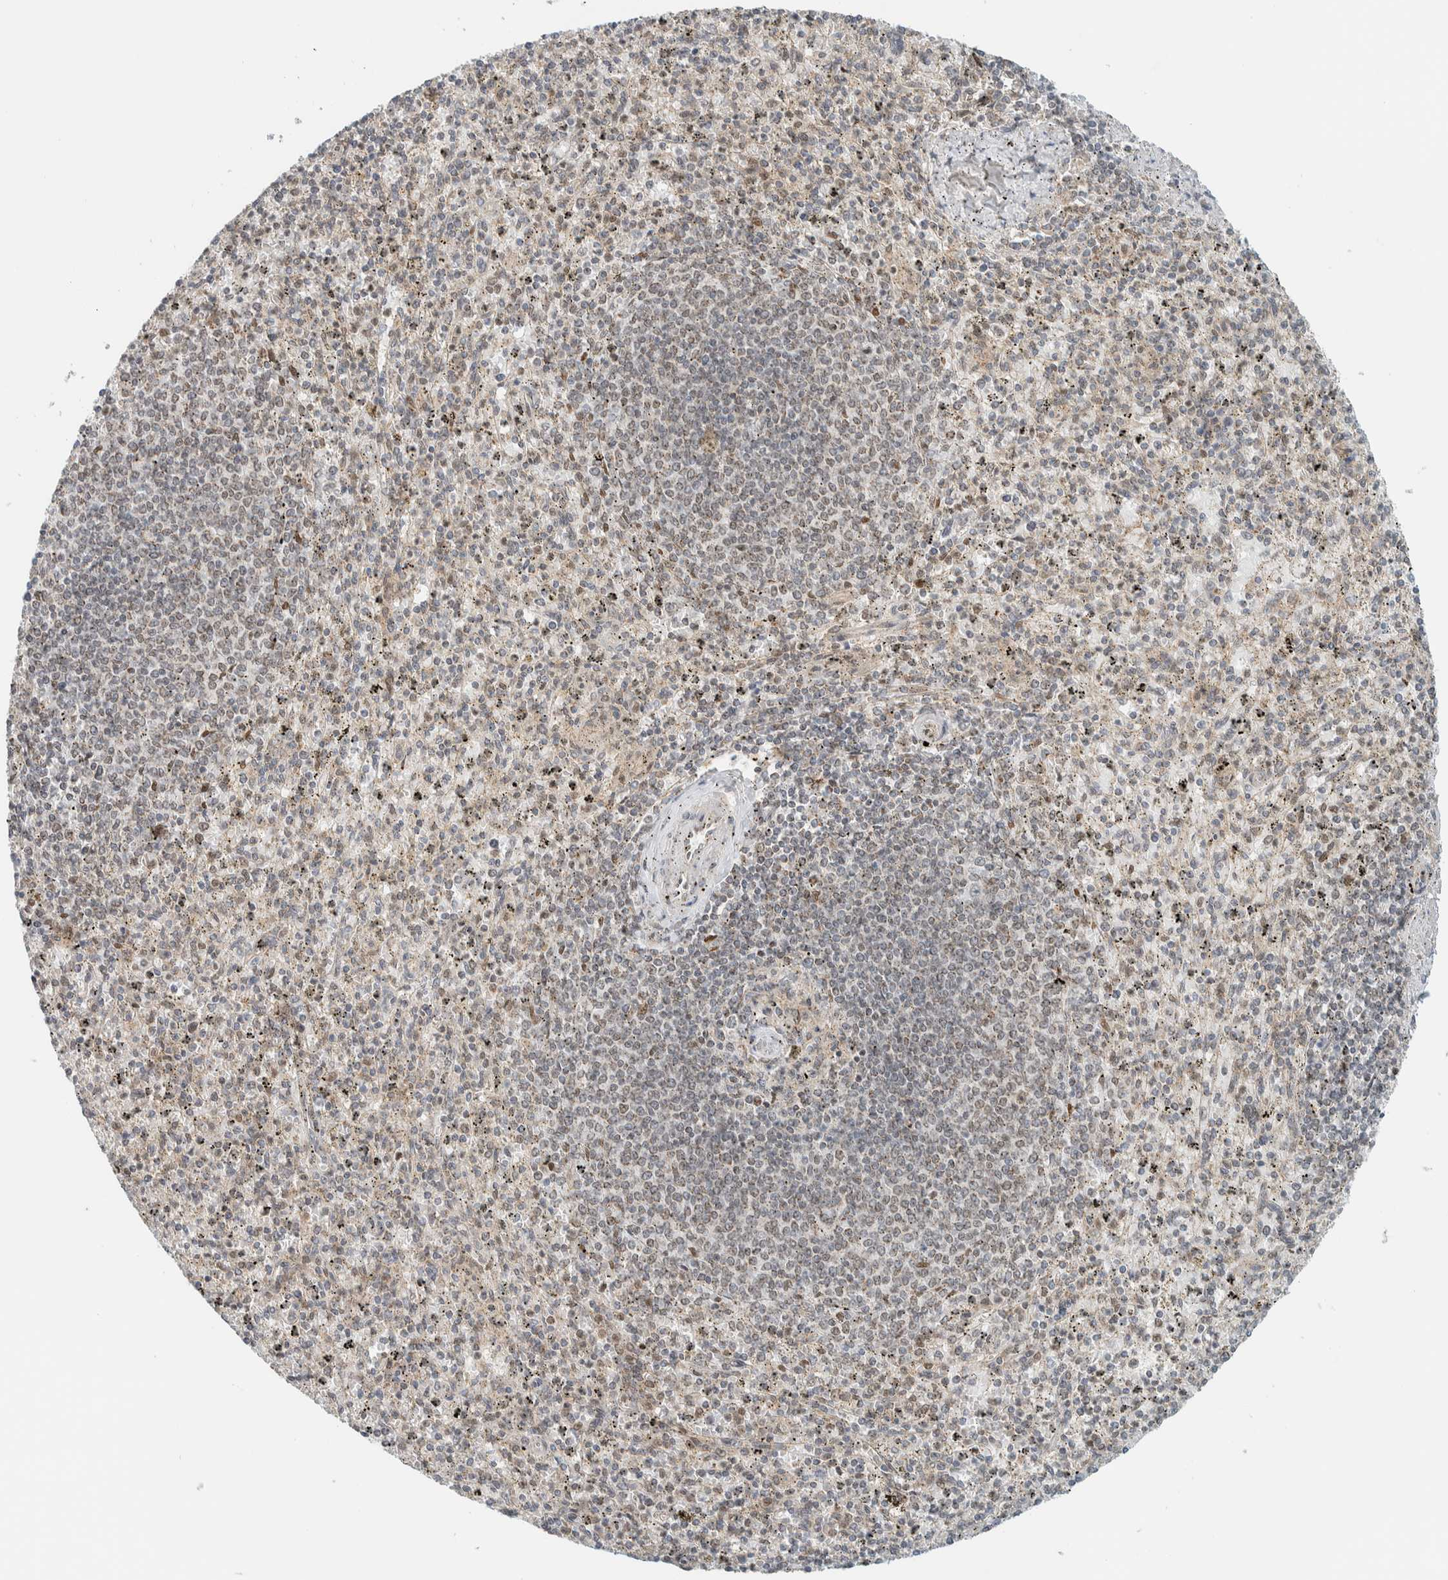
{"staining": {"intensity": "weak", "quantity": "25%-75%", "location": "nuclear"}, "tissue": "spleen", "cell_type": "Cells in red pulp", "image_type": "normal", "snomed": [{"axis": "morphology", "description": "Normal tissue, NOS"}, {"axis": "topography", "description": "Spleen"}], "caption": "Weak nuclear staining for a protein is present in about 25%-75% of cells in red pulp of benign spleen using immunohistochemistry.", "gene": "TFE3", "patient": {"sex": "male", "age": 72}}